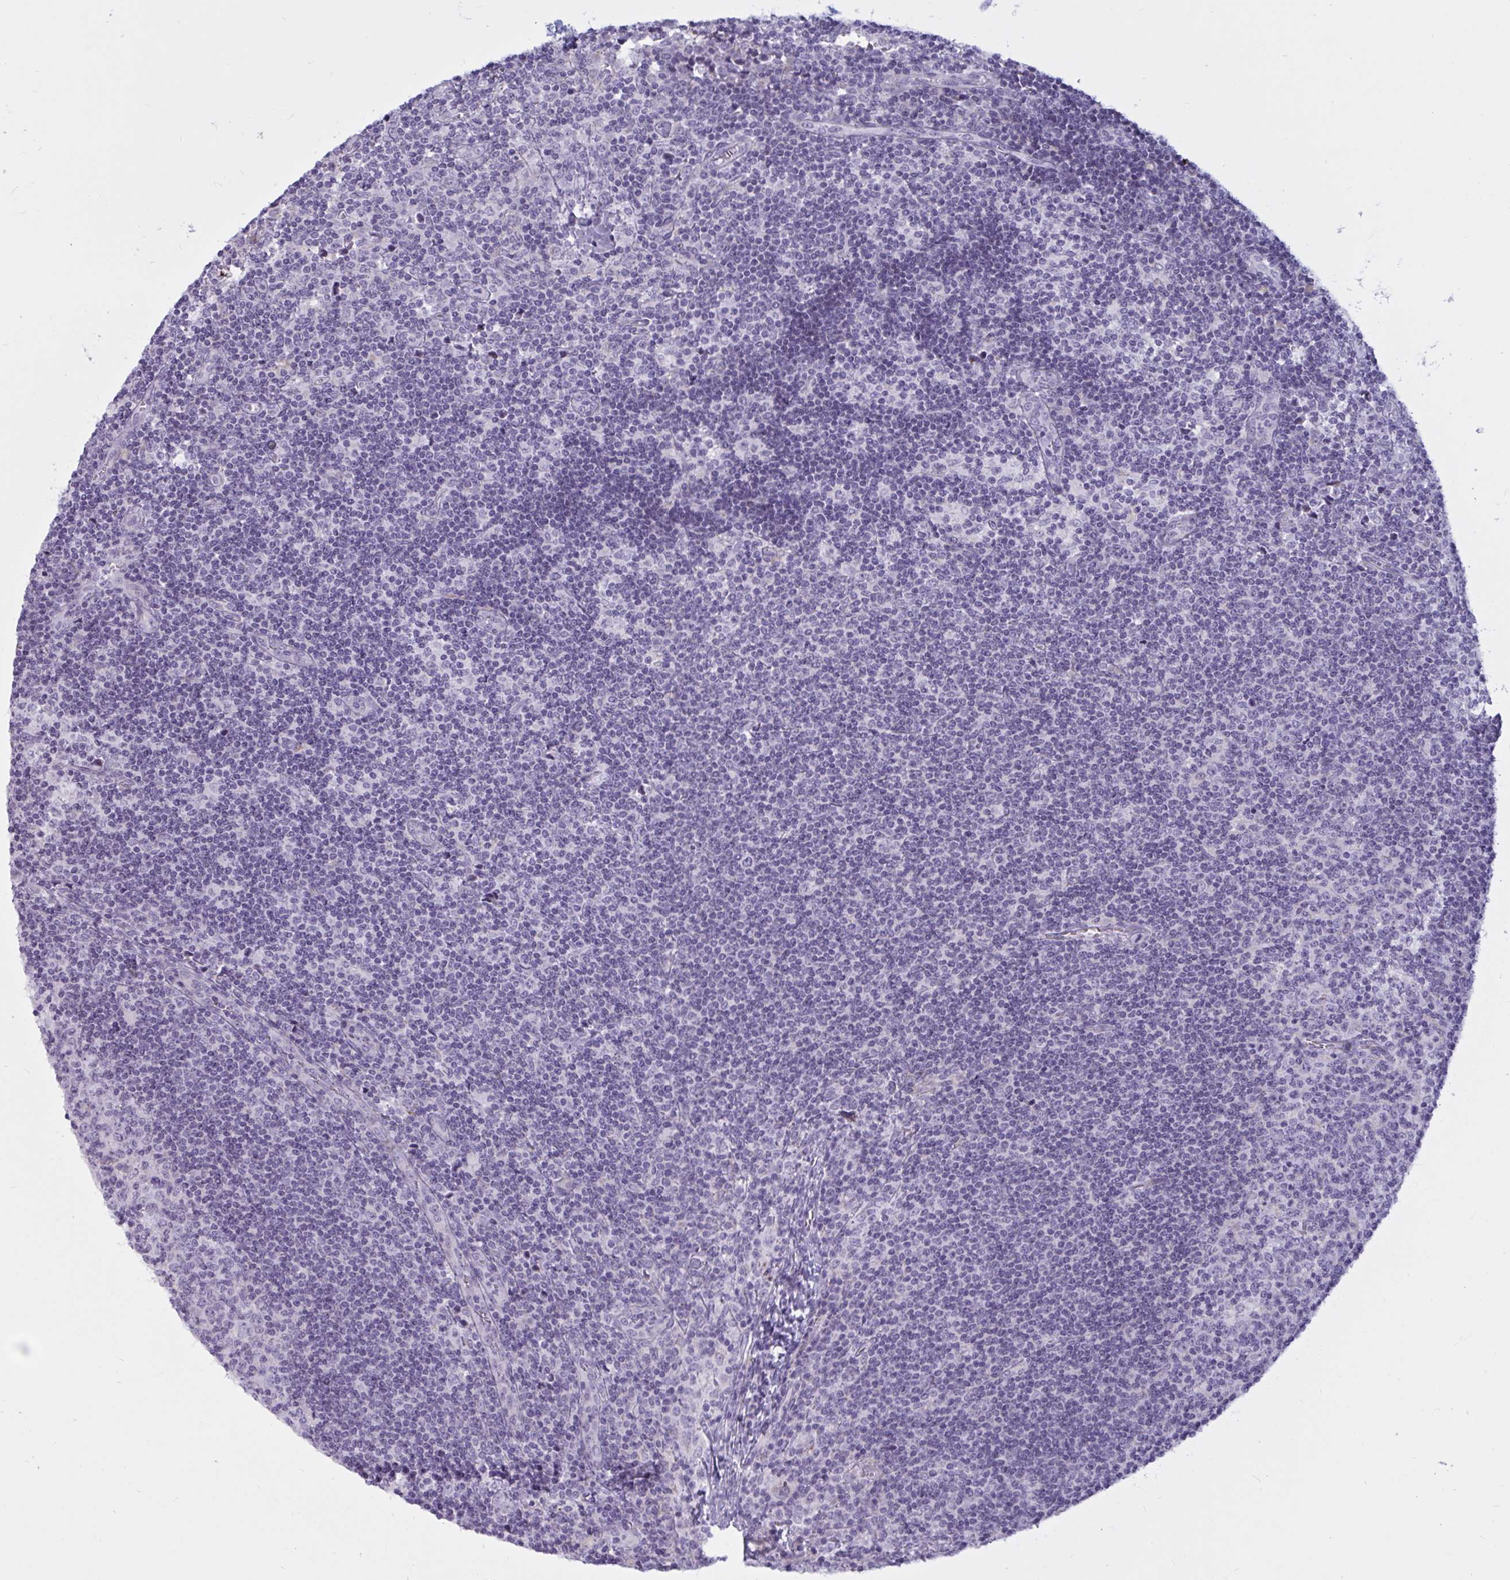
{"staining": {"intensity": "negative", "quantity": "none", "location": "none"}, "tissue": "lymph node", "cell_type": "Germinal center cells", "image_type": "normal", "snomed": [{"axis": "morphology", "description": "Normal tissue, NOS"}, {"axis": "topography", "description": "Lymph node"}], "caption": "IHC of benign human lymph node exhibits no positivity in germinal center cells. (DAB immunohistochemistry (IHC) with hematoxylin counter stain).", "gene": "ATG9A", "patient": {"sex": "female", "age": 45}}